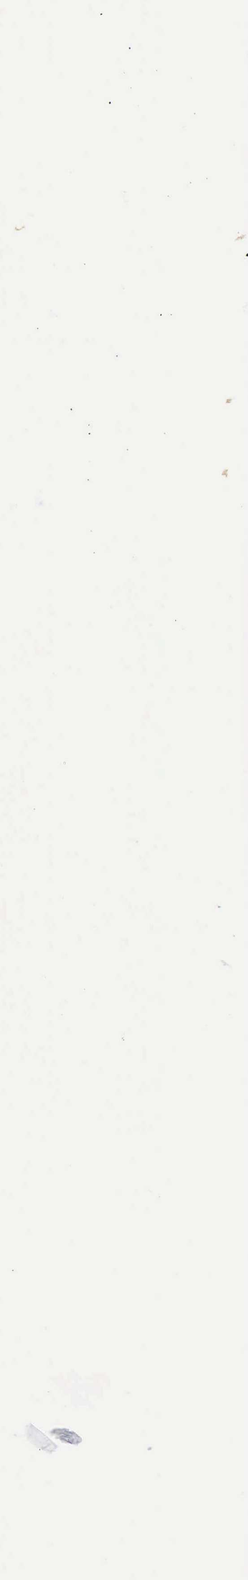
{"staining": {"intensity": "weak", "quantity": ">75%", "location": "nuclear"}, "tissue": "endometrium", "cell_type": "Cells in endometrial stroma", "image_type": "normal", "snomed": [{"axis": "morphology", "description": "Normal tissue, NOS"}, {"axis": "topography", "description": "Endometrium"}], "caption": "Weak nuclear positivity for a protein is appreciated in about >75% of cells in endometrial stroma of normal endometrium using immunohistochemistry.", "gene": "XPA", "patient": {"sex": "female", "age": 35}}